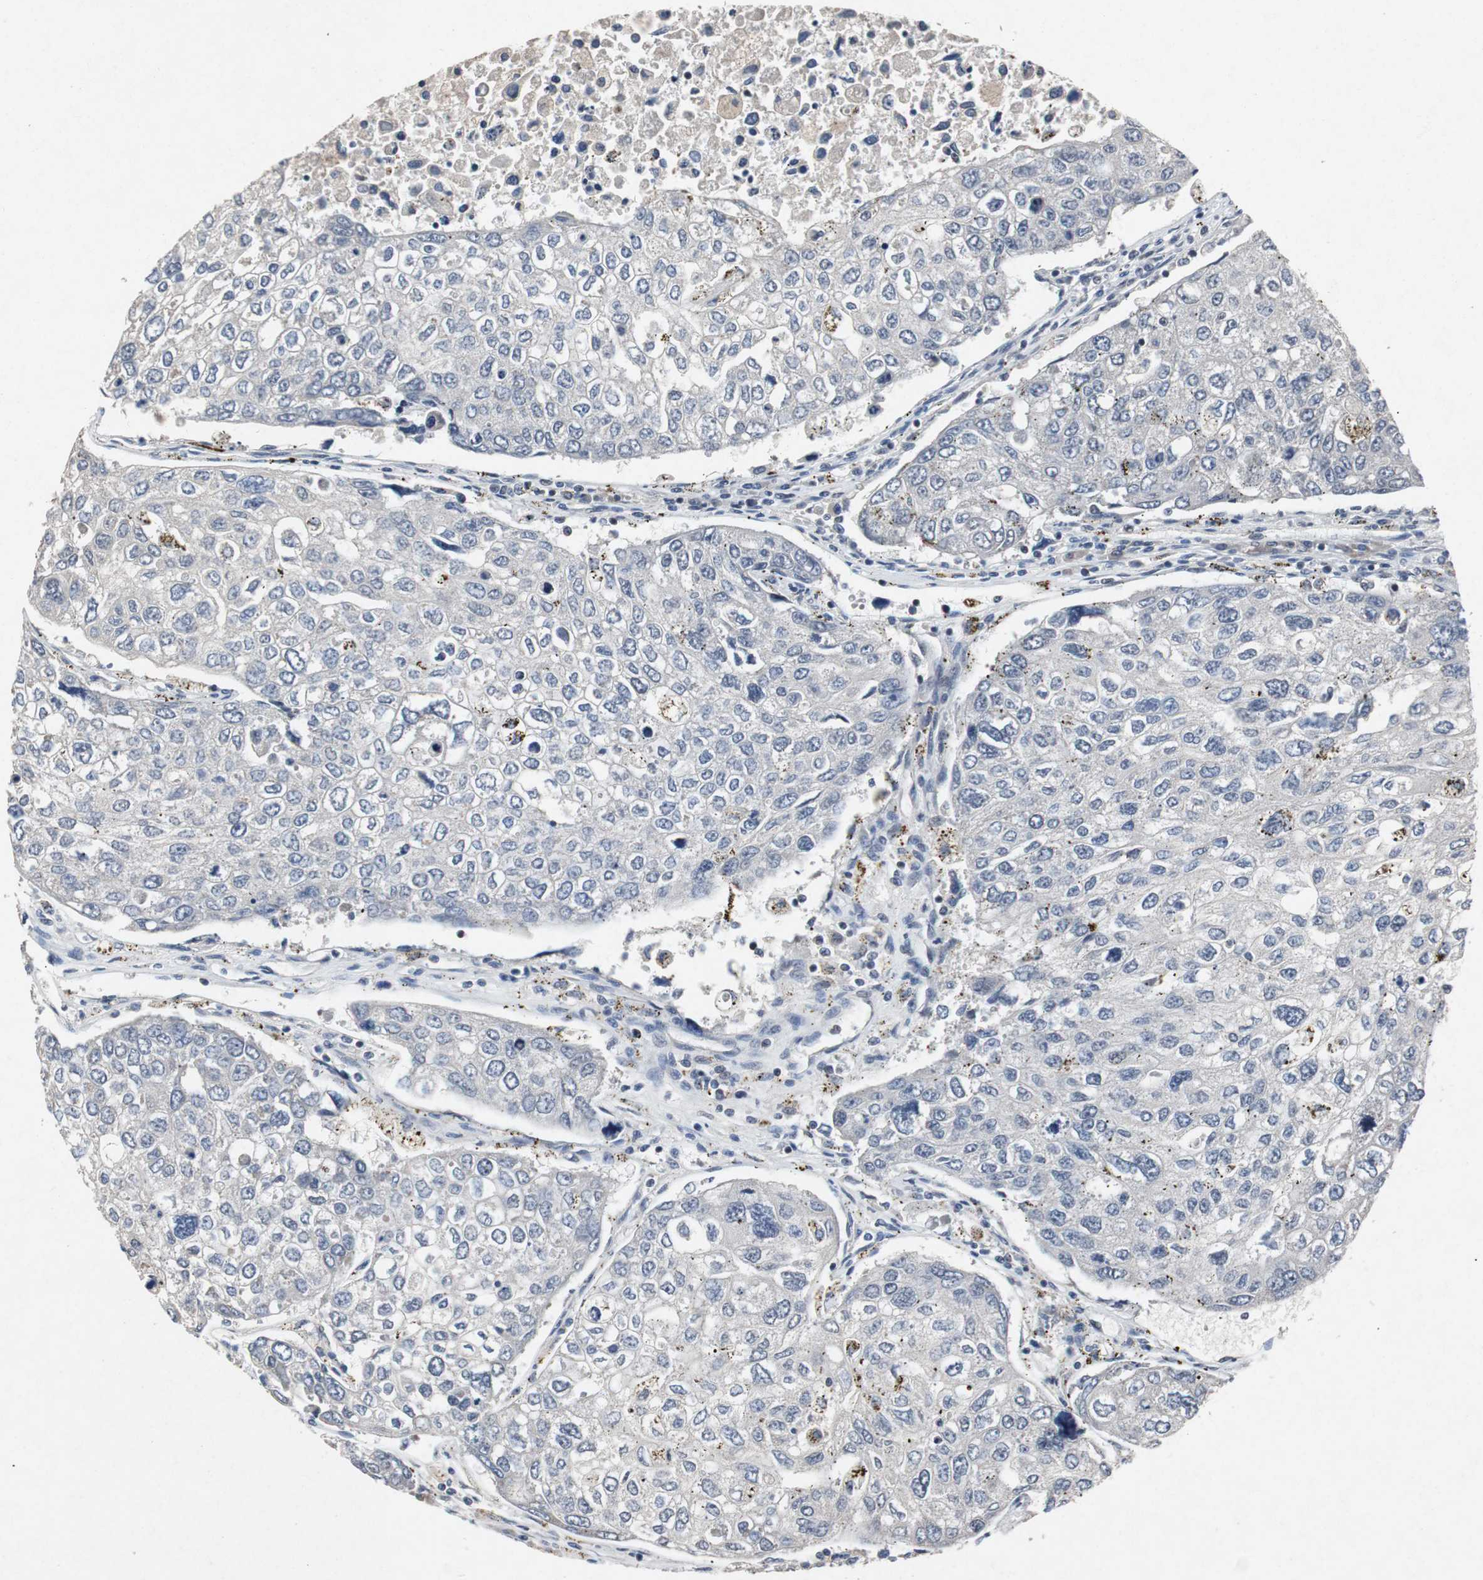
{"staining": {"intensity": "moderate", "quantity": "<25%", "location": "cytoplasmic/membranous"}, "tissue": "urothelial cancer", "cell_type": "Tumor cells", "image_type": "cancer", "snomed": [{"axis": "morphology", "description": "Urothelial carcinoma, High grade"}, {"axis": "topography", "description": "Lymph node"}, {"axis": "topography", "description": "Urinary bladder"}], "caption": "Urothelial cancer stained for a protein exhibits moderate cytoplasmic/membranous positivity in tumor cells. Using DAB (brown) and hematoxylin (blue) stains, captured at high magnification using brightfield microscopy.", "gene": "TP63", "patient": {"sex": "male", "age": 51}}